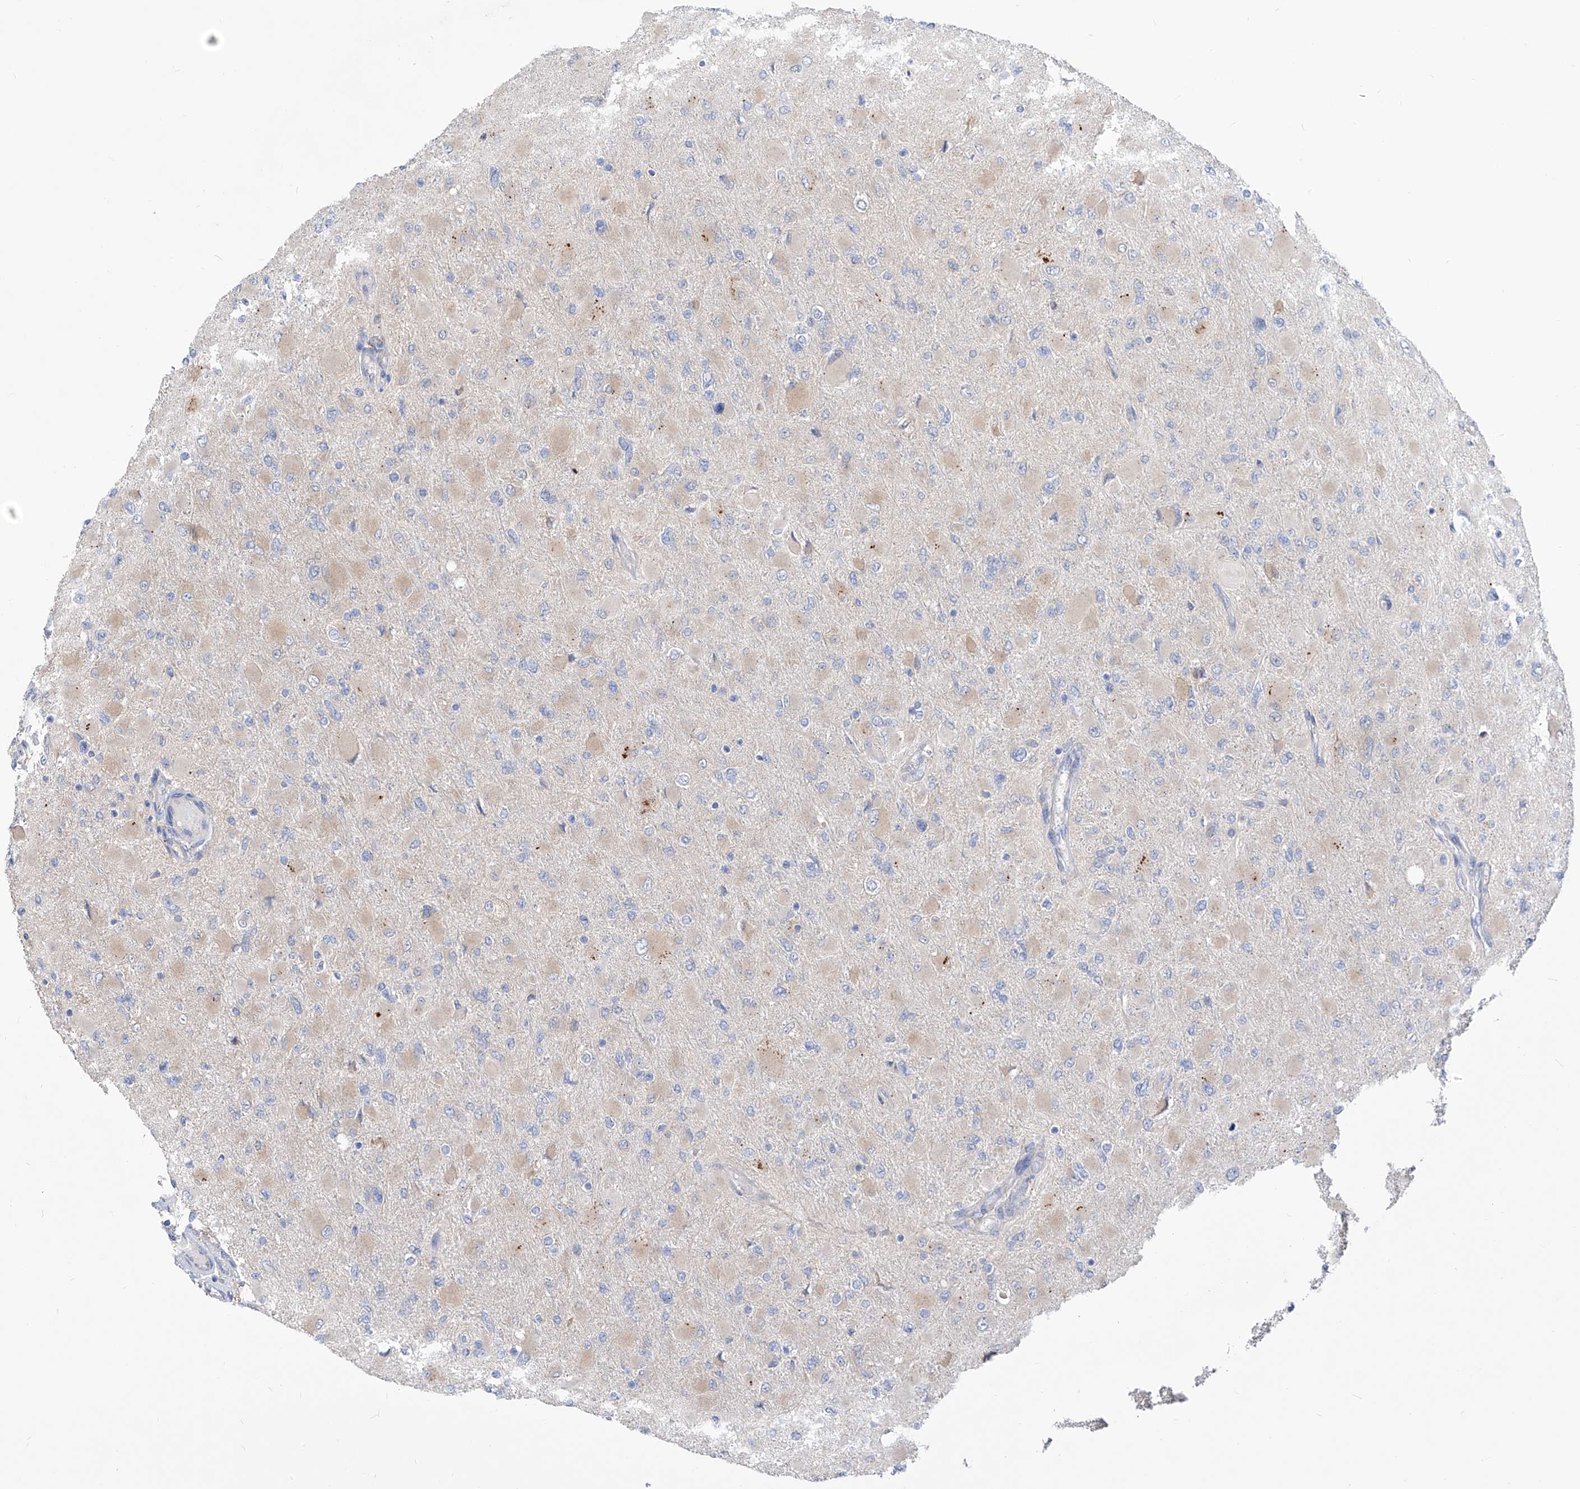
{"staining": {"intensity": "weak", "quantity": "<25%", "location": "cytoplasmic/membranous"}, "tissue": "glioma", "cell_type": "Tumor cells", "image_type": "cancer", "snomed": [{"axis": "morphology", "description": "Glioma, malignant, High grade"}, {"axis": "topography", "description": "Cerebral cortex"}], "caption": "Glioma was stained to show a protein in brown. There is no significant positivity in tumor cells. (DAB immunohistochemistry (IHC) visualized using brightfield microscopy, high magnification).", "gene": "UFL1", "patient": {"sex": "female", "age": 36}}